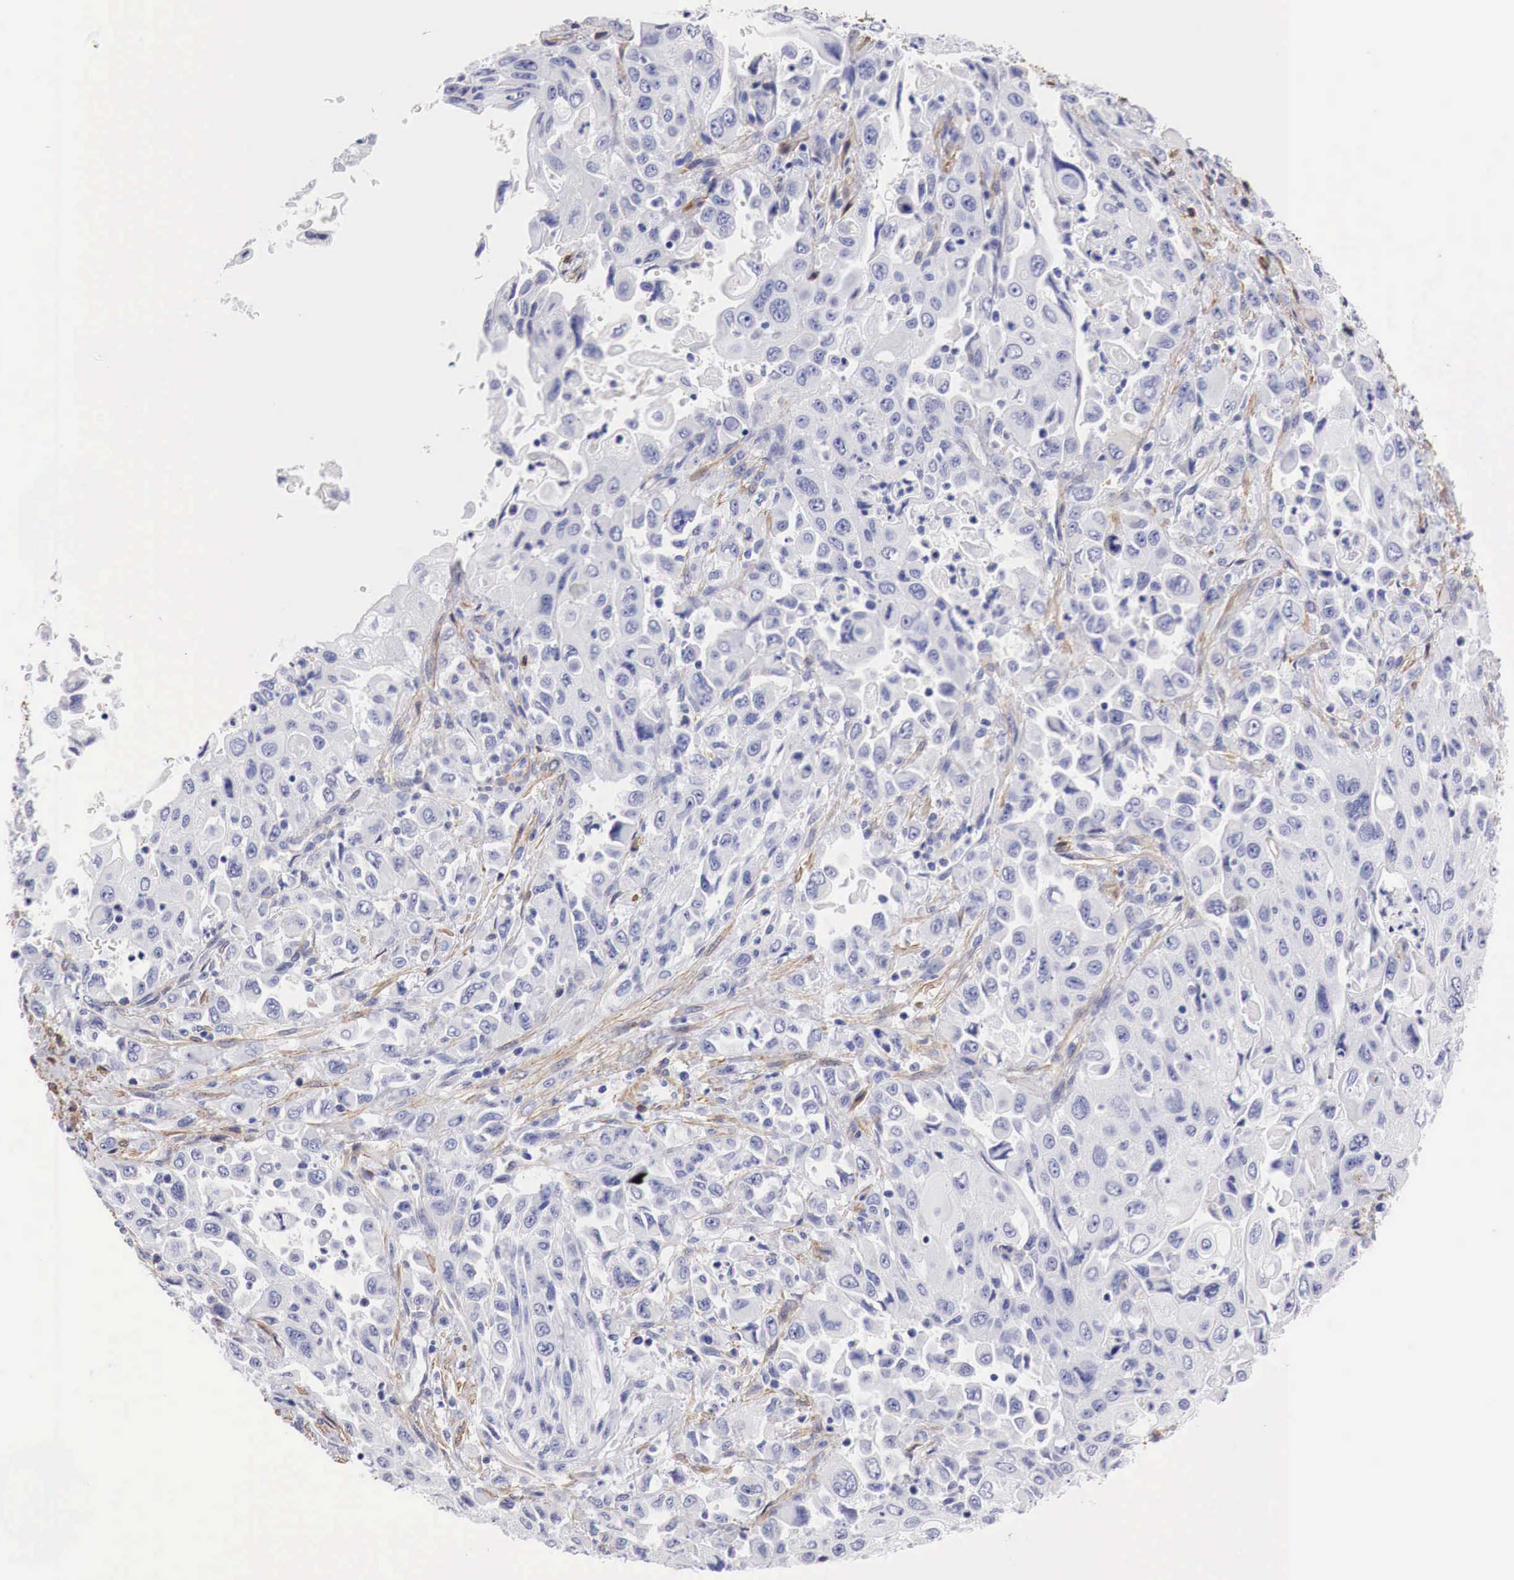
{"staining": {"intensity": "negative", "quantity": "none", "location": "none"}, "tissue": "pancreatic cancer", "cell_type": "Tumor cells", "image_type": "cancer", "snomed": [{"axis": "morphology", "description": "Adenocarcinoma, NOS"}, {"axis": "topography", "description": "Pancreas"}], "caption": "Tumor cells are negative for protein expression in human pancreatic cancer (adenocarcinoma).", "gene": "TPM1", "patient": {"sex": "male", "age": 70}}